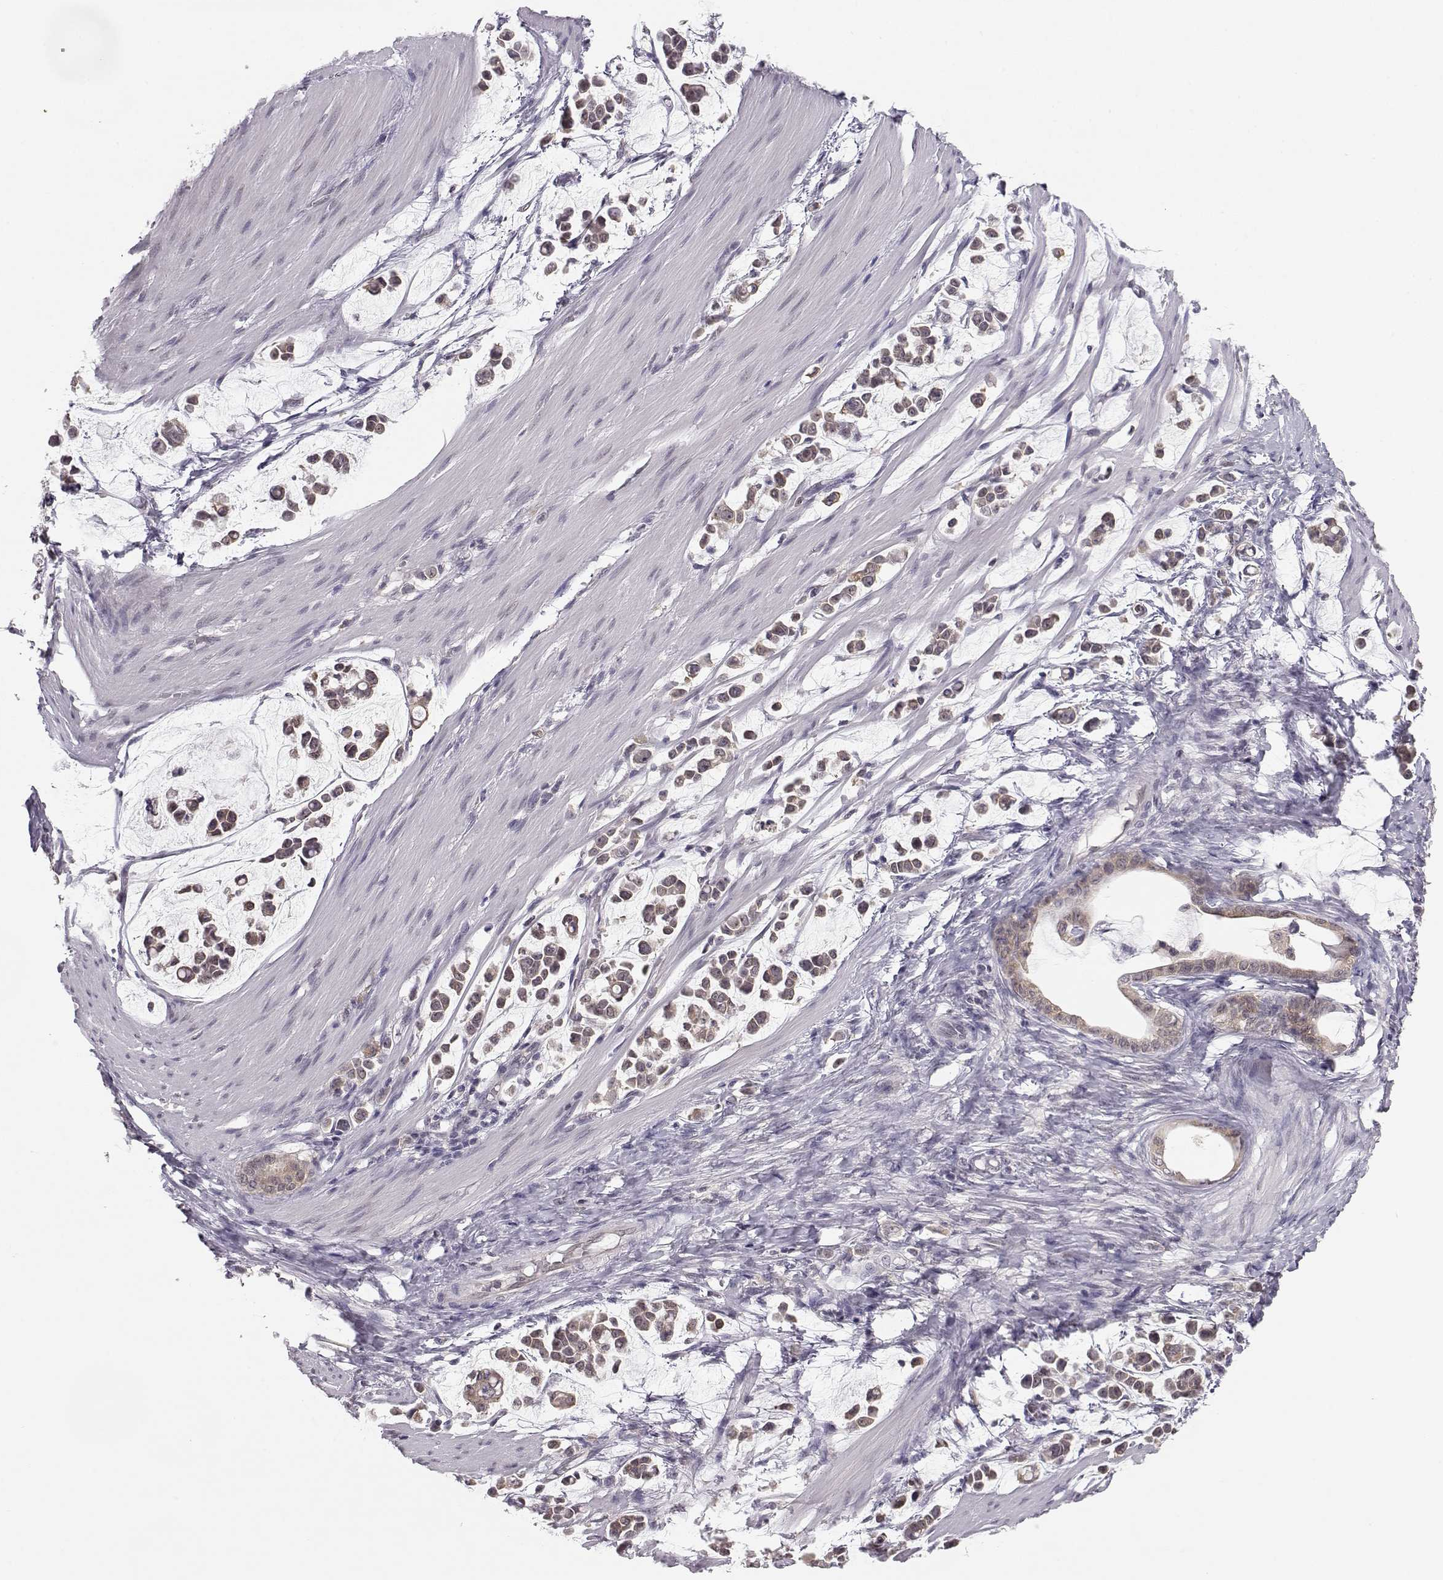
{"staining": {"intensity": "weak", "quantity": ">75%", "location": "cytoplasmic/membranous"}, "tissue": "stomach cancer", "cell_type": "Tumor cells", "image_type": "cancer", "snomed": [{"axis": "morphology", "description": "Adenocarcinoma, NOS"}, {"axis": "topography", "description": "Stomach"}], "caption": "The micrograph demonstrates a brown stain indicating the presence of a protein in the cytoplasmic/membranous of tumor cells in stomach cancer (adenocarcinoma).", "gene": "KIF13B", "patient": {"sex": "male", "age": 82}}